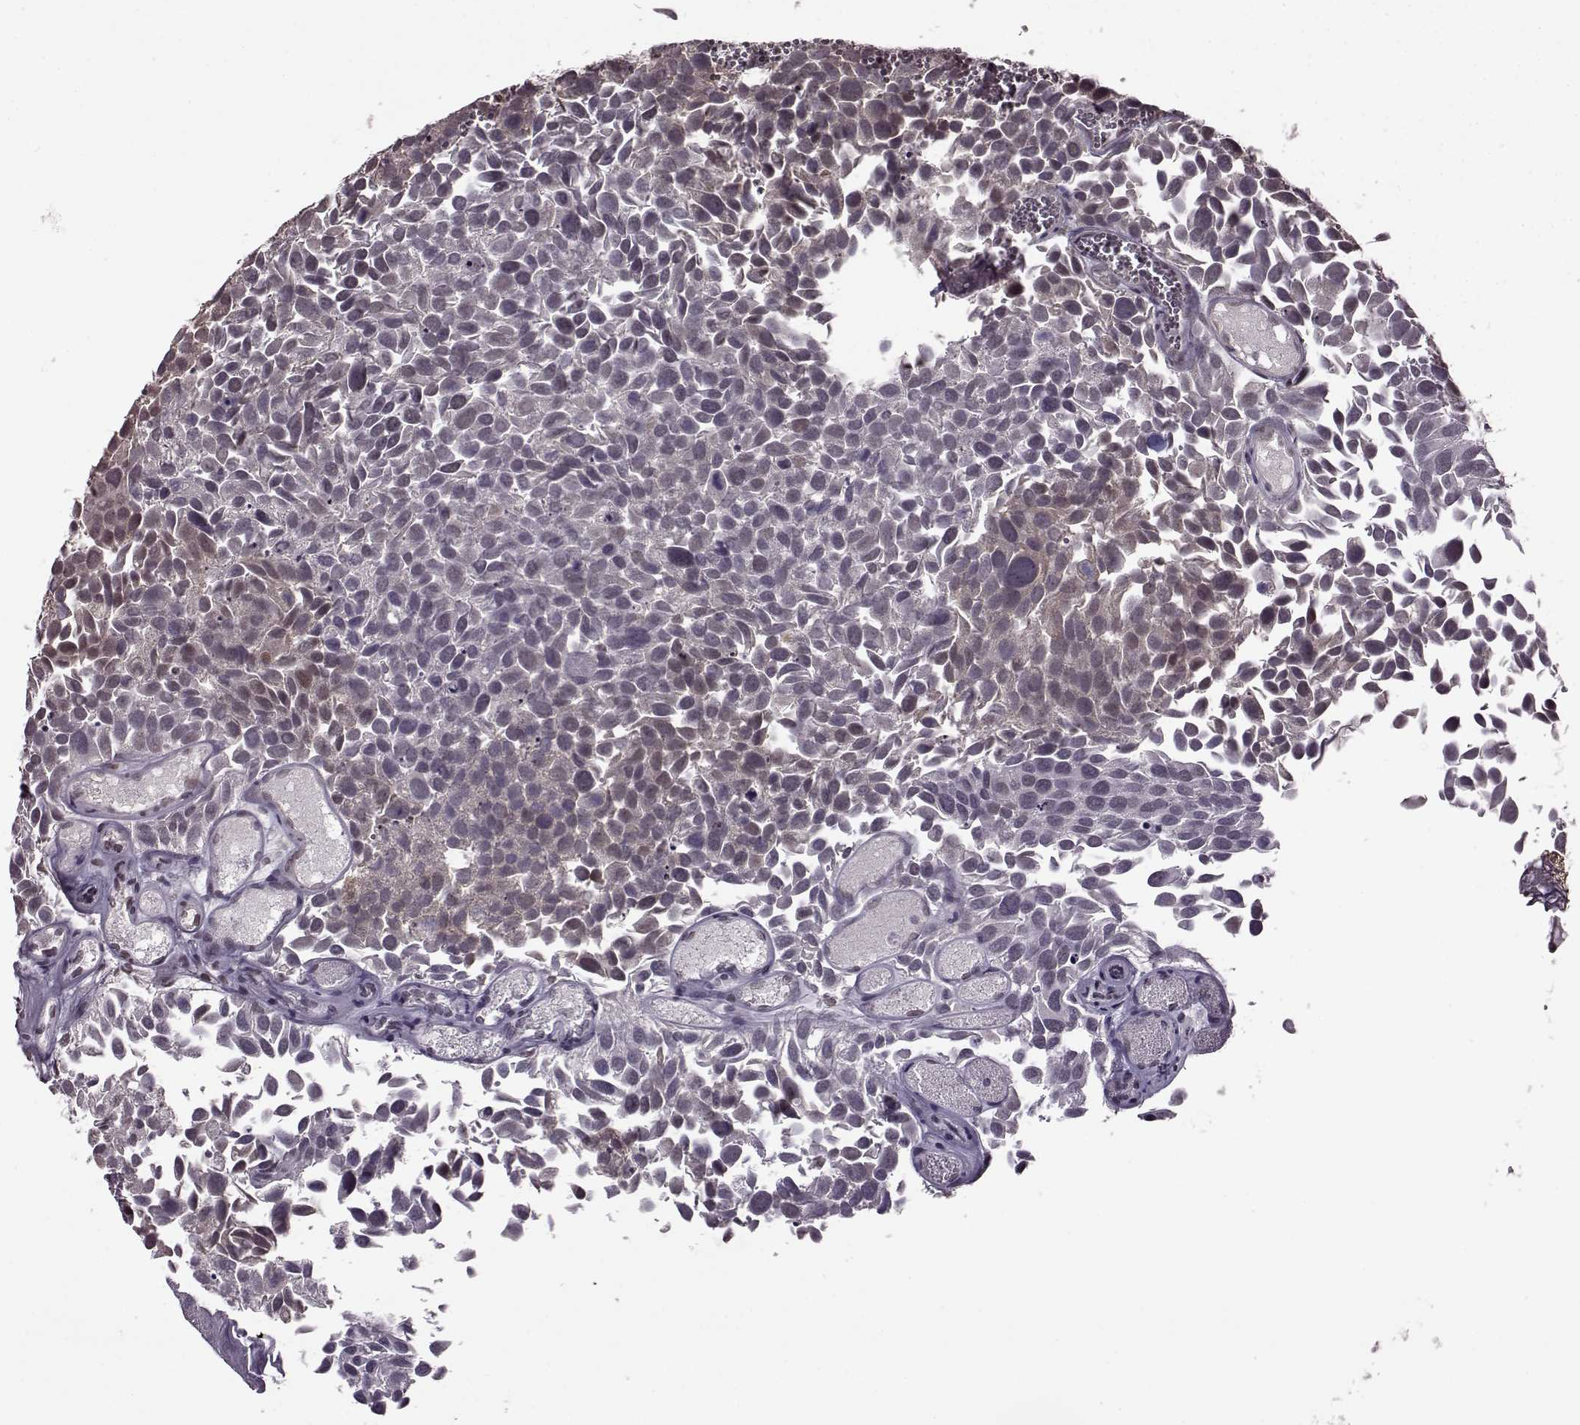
{"staining": {"intensity": "weak", "quantity": "<25%", "location": "cytoplasmic/membranous,nuclear"}, "tissue": "urothelial cancer", "cell_type": "Tumor cells", "image_type": "cancer", "snomed": [{"axis": "morphology", "description": "Urothelial carcinoma, Low grade"}, {"axis": "topography", "description": "Urinary bladder"}], "caption": "Immunohistochemistry (IHC) of urothelial cancer demonstrates no expression in tumor cells.", "gene": "FTO", "patient": {"sex": "female", "age": 69}}